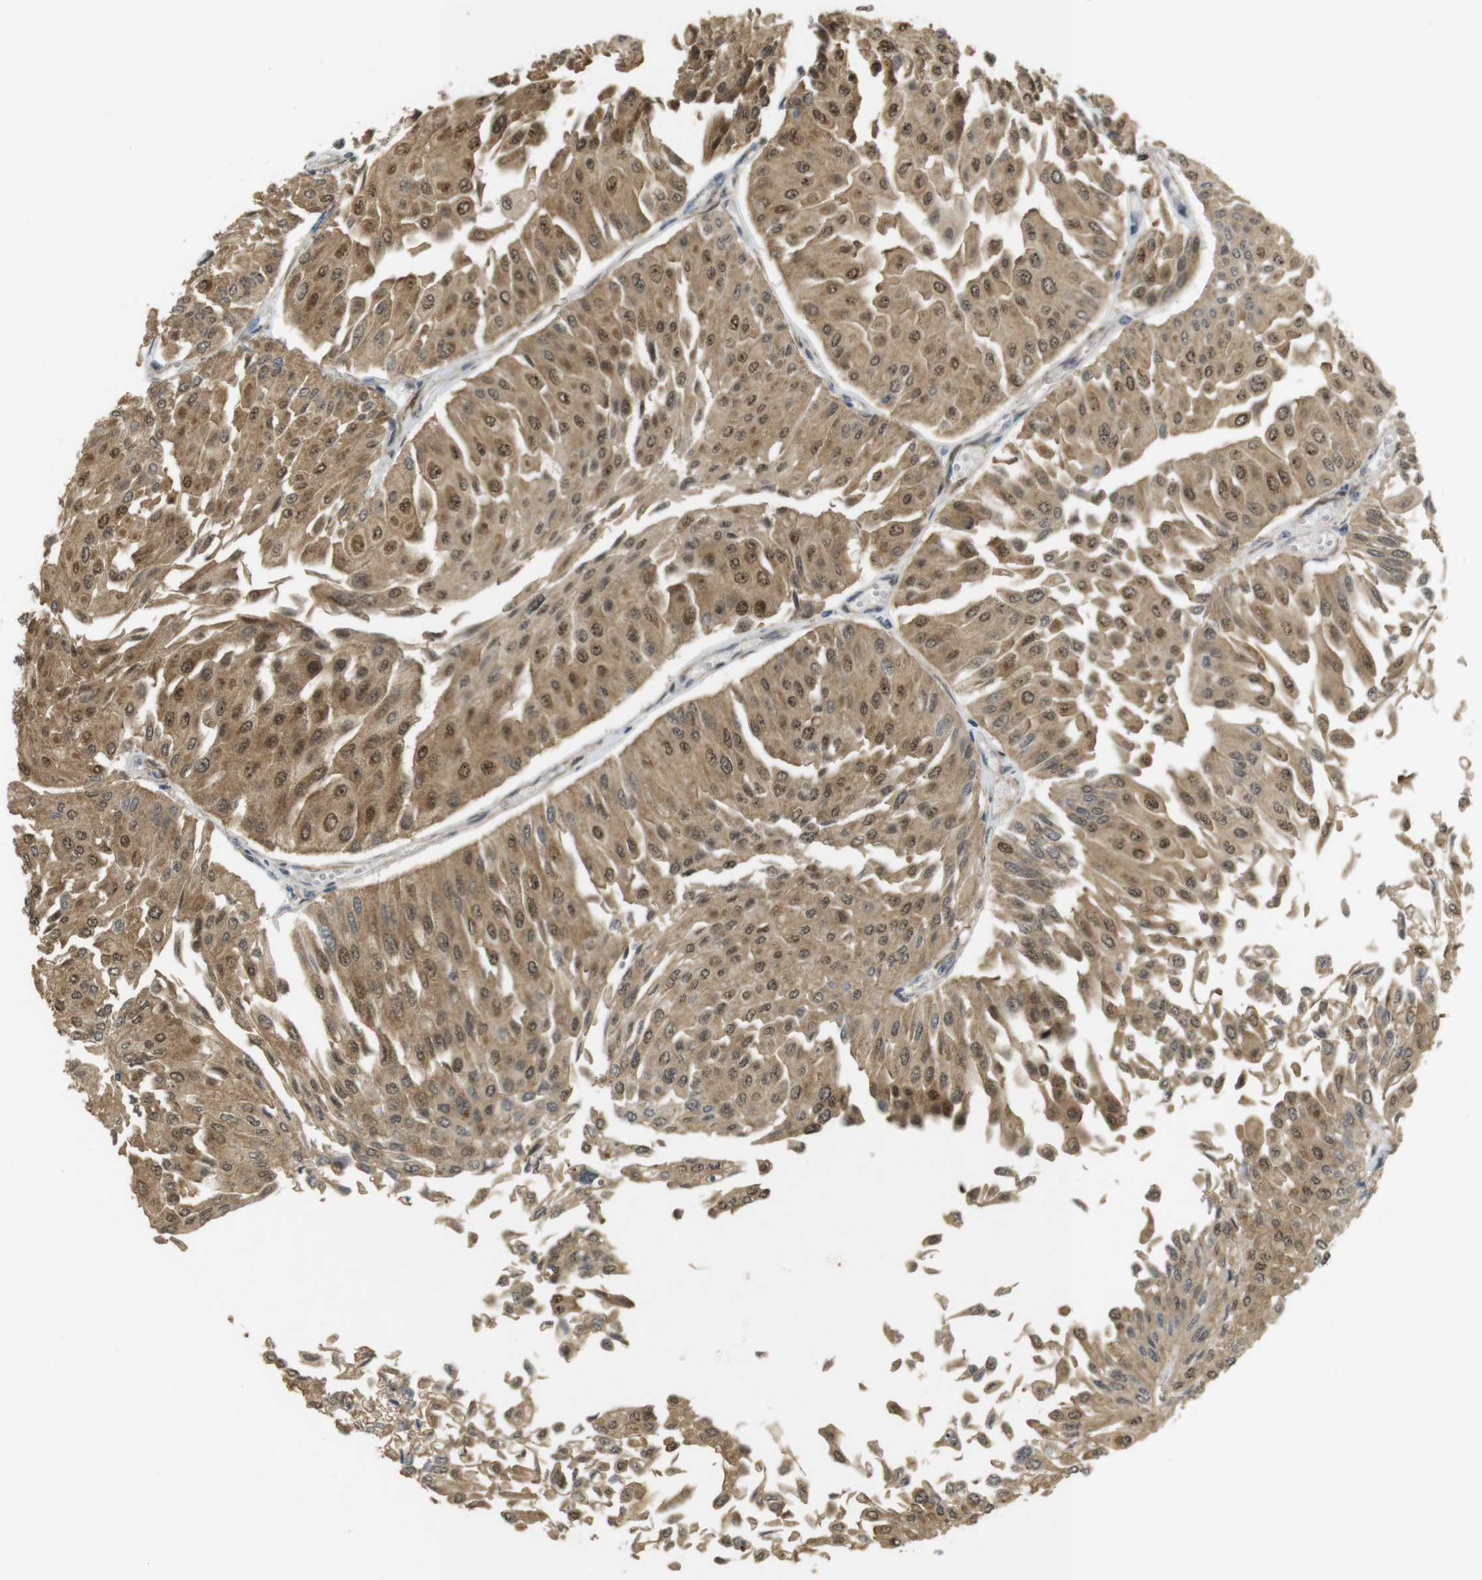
{"staining": {"intensity": "moderate", "quantity": ">75%", "location": "cytoplasmic/membranous,nuclear"}, "tissue": "urothelial cancer", "cell_type": "Tumor cells", "image_type": "cancer", "snomed": [{"axis": "morphology", "description": "Urothelial carcinoma, Low grade"}, {"axis": "topography", "description": "Urinary bladder"}], "caption": "High-power microscopy captured an IHC photomicrograph of urothelial cancer, revealing moderate cytoplasmic/membranous and nuclear positivity in approximately >75% of tumor cells.", "gene": "TMX3", "patient": {"sex": "male", "age": 67}}